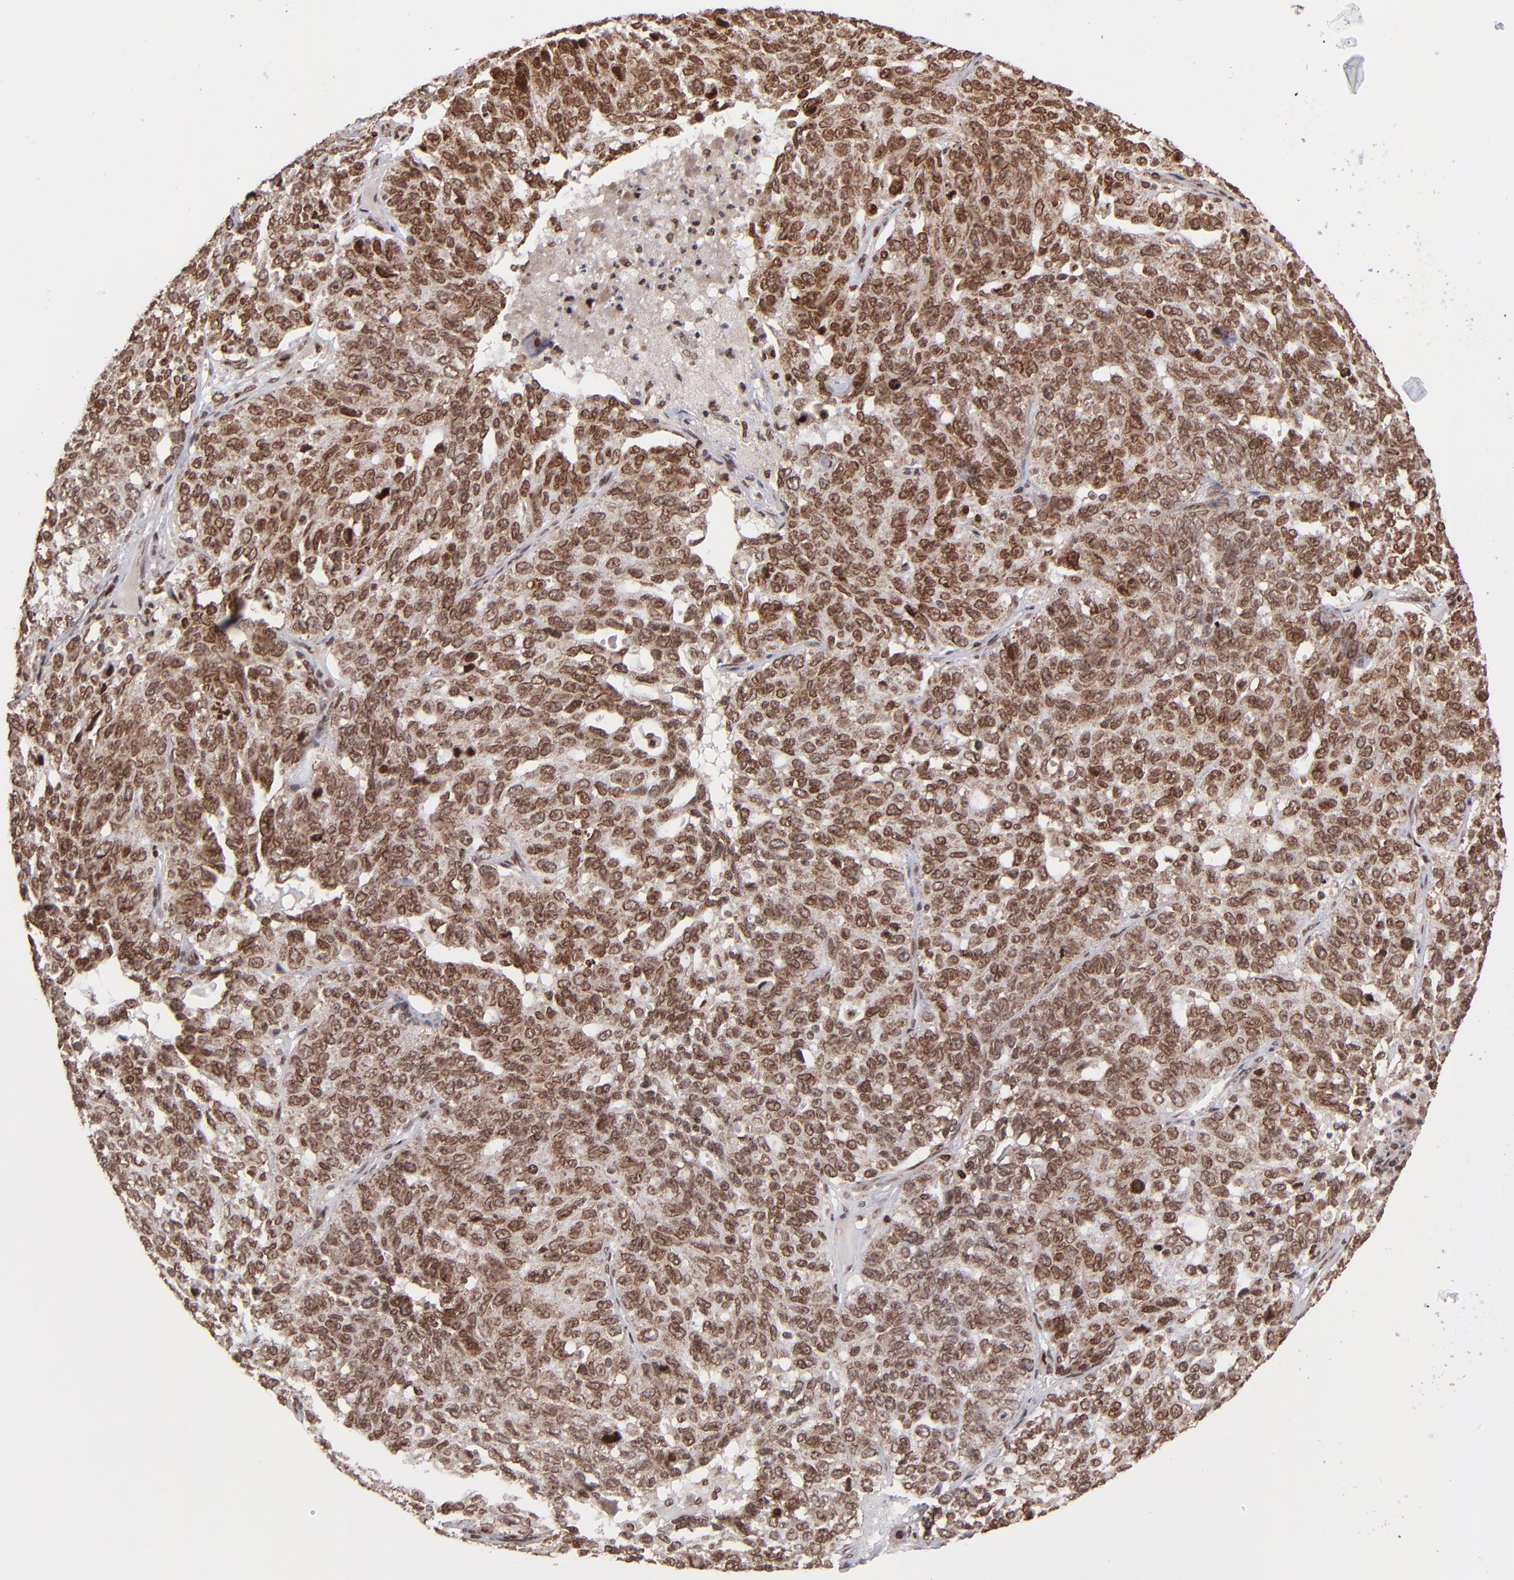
{"staining": {"intensity": "moderate", "quantity": ">75%", "location": "cytoplasmic/membranous,nuclear"}, "tissue": "ovarian cancer", "cell_type": "Tumor cells", "image_type": "cancer", "snomed": [{"axis": "morphology", "description": "Cystadenocarcinoma, serous, NOS"}, {"axis": "topography", "description": "Ovary"}], "caption": "Ovarian serous cystadenocarcinoma stained with a protein marker exhibits moderate staining in tumor cells.", "gene": "TOP1MT", "patient": {"sex": "female", "age": 71}}